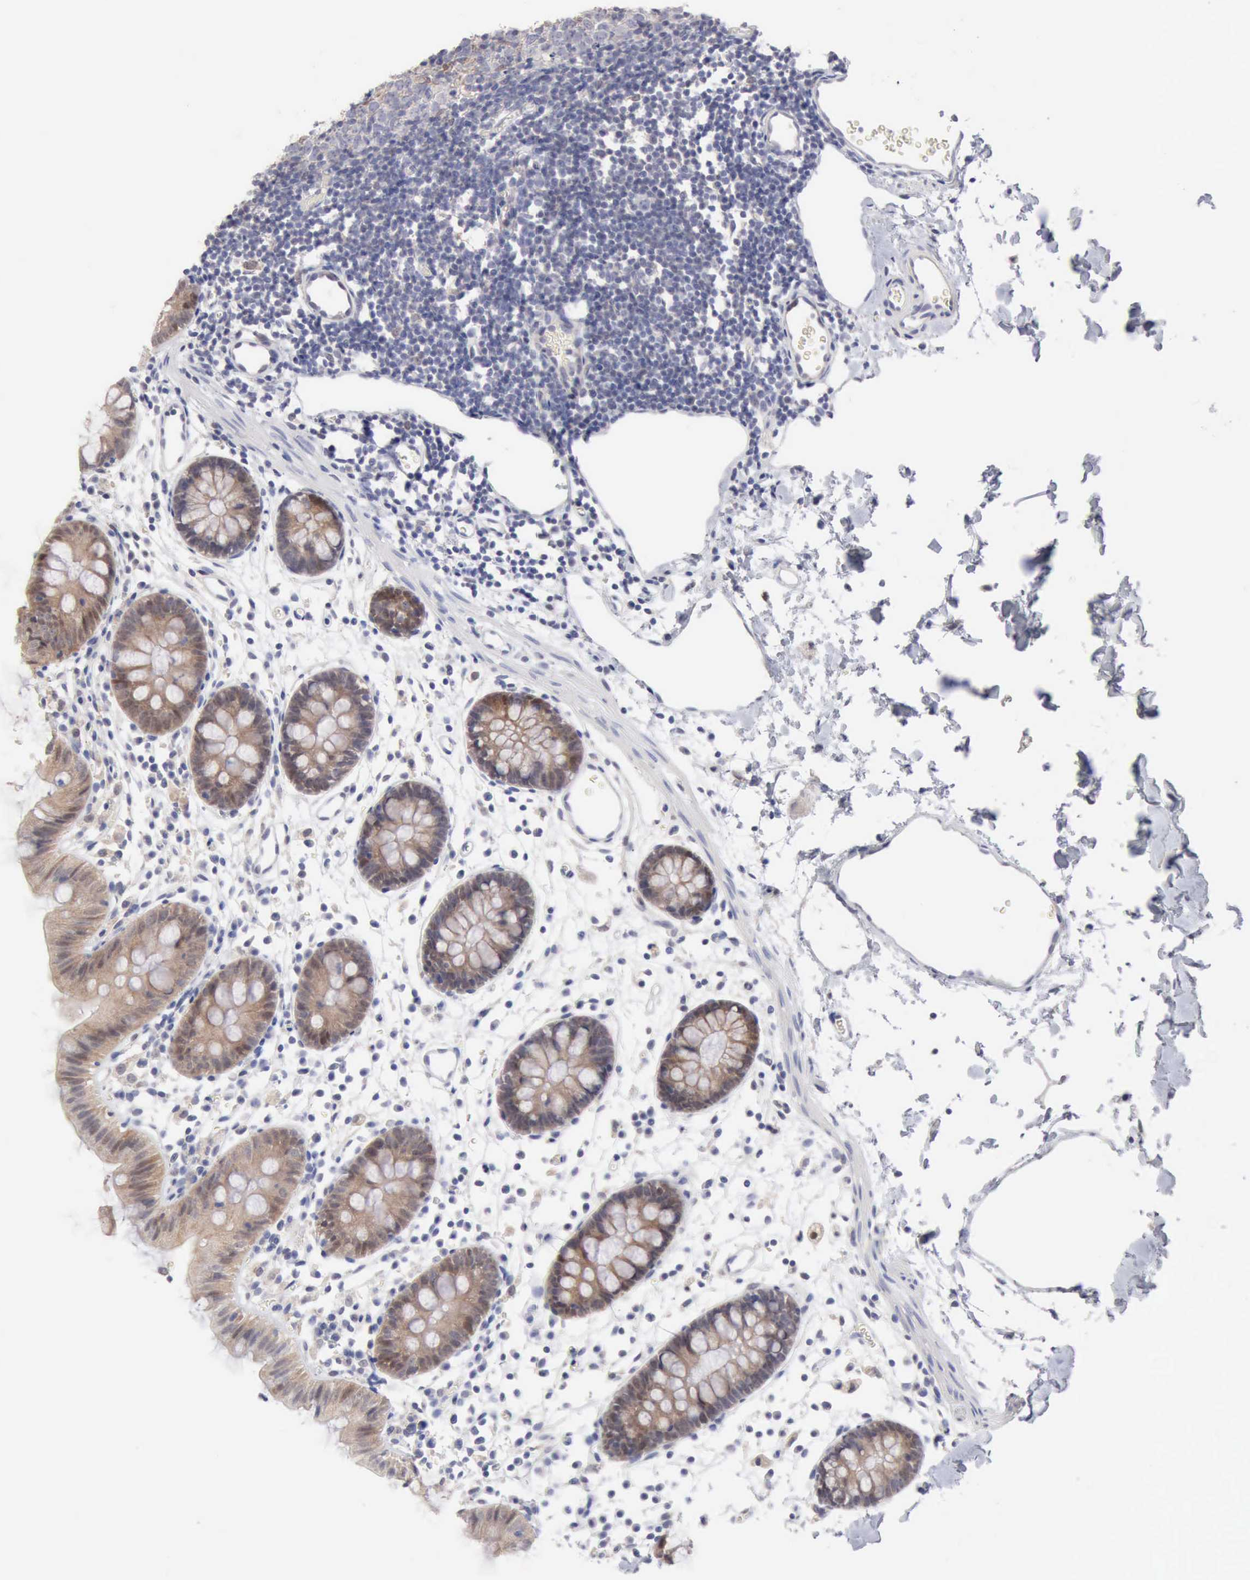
{"staining": {"intensity": "negative", "quantity": "none", "location": "none"}, "tissue": "colon", "cell_type": "Endothelial cells", "image_type": "normal", "snomed": [{"axis": "morphology", "description": "Normal tissue, NOS"}, {"axis": "topography", "description": "Colon"}], "caption": "DAB (3,3'-diaminobenzidine) immunohistochemical staining of normal colon exhibits no significant positivity in endothelial cells.", "gene": "PTGR2", "patient": {"sex": "male", "age": 14}}